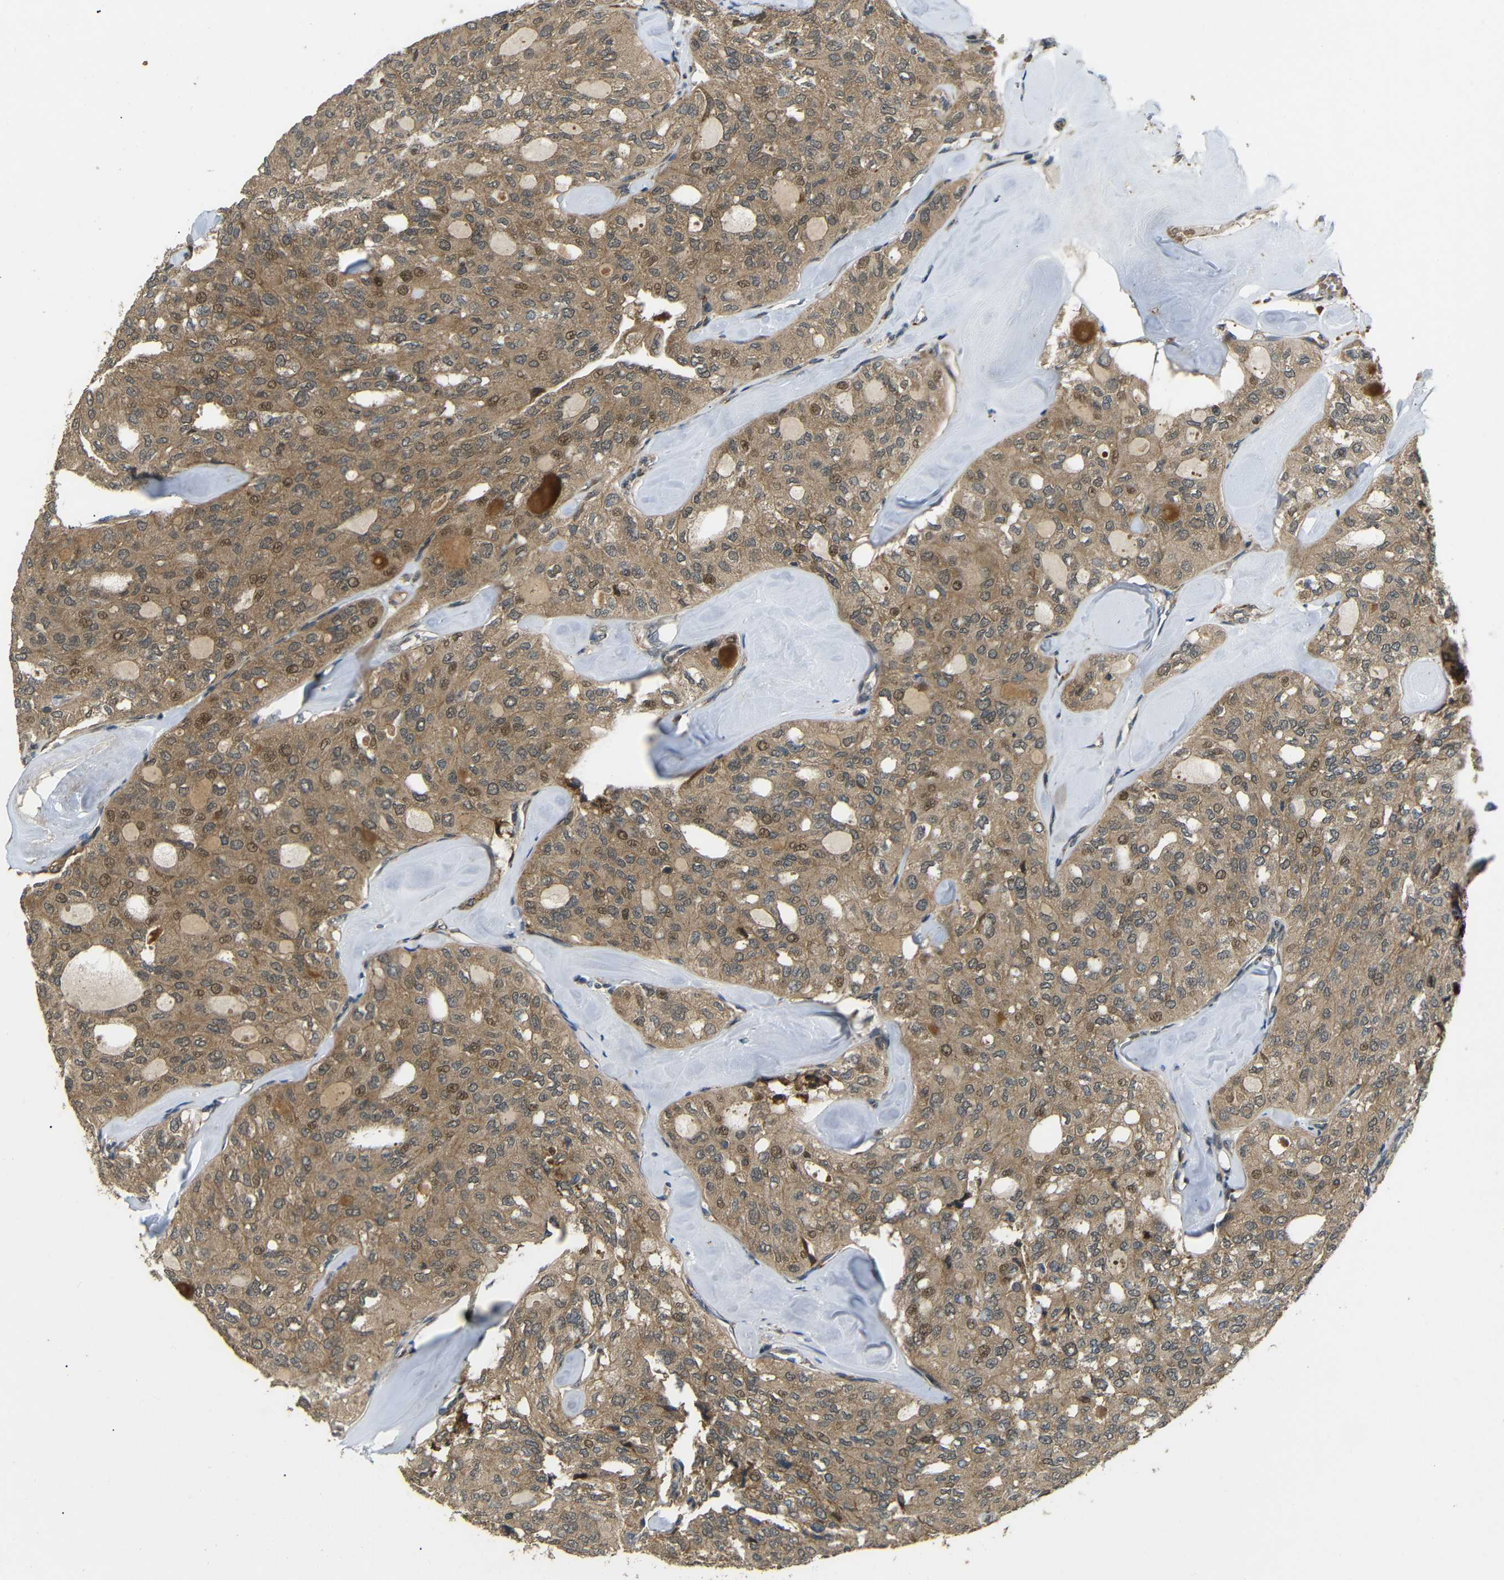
{"staining": {"intensity": "weak", "quantity": ">75%", "location": "cytoplasmic/membranous"}, "tissue": "thyroid cancer", "cell_type": "Tumor cells", "image_type": "cancer", "snomed": [{"axis": "morphology", "description": "Follicular adenoma carcinoma, NOS"}, {"axis": "topography", "description": "Thyroid gland"}], "caption": "Protein expression analysis of thyroid cancer (follicular adenoma carcinoma) displays weak cytoplasmic/membranous staining in about >75% of tumor cells.", "gene": "EPHB2", "patient": {"sex": "male", "age": 75}}